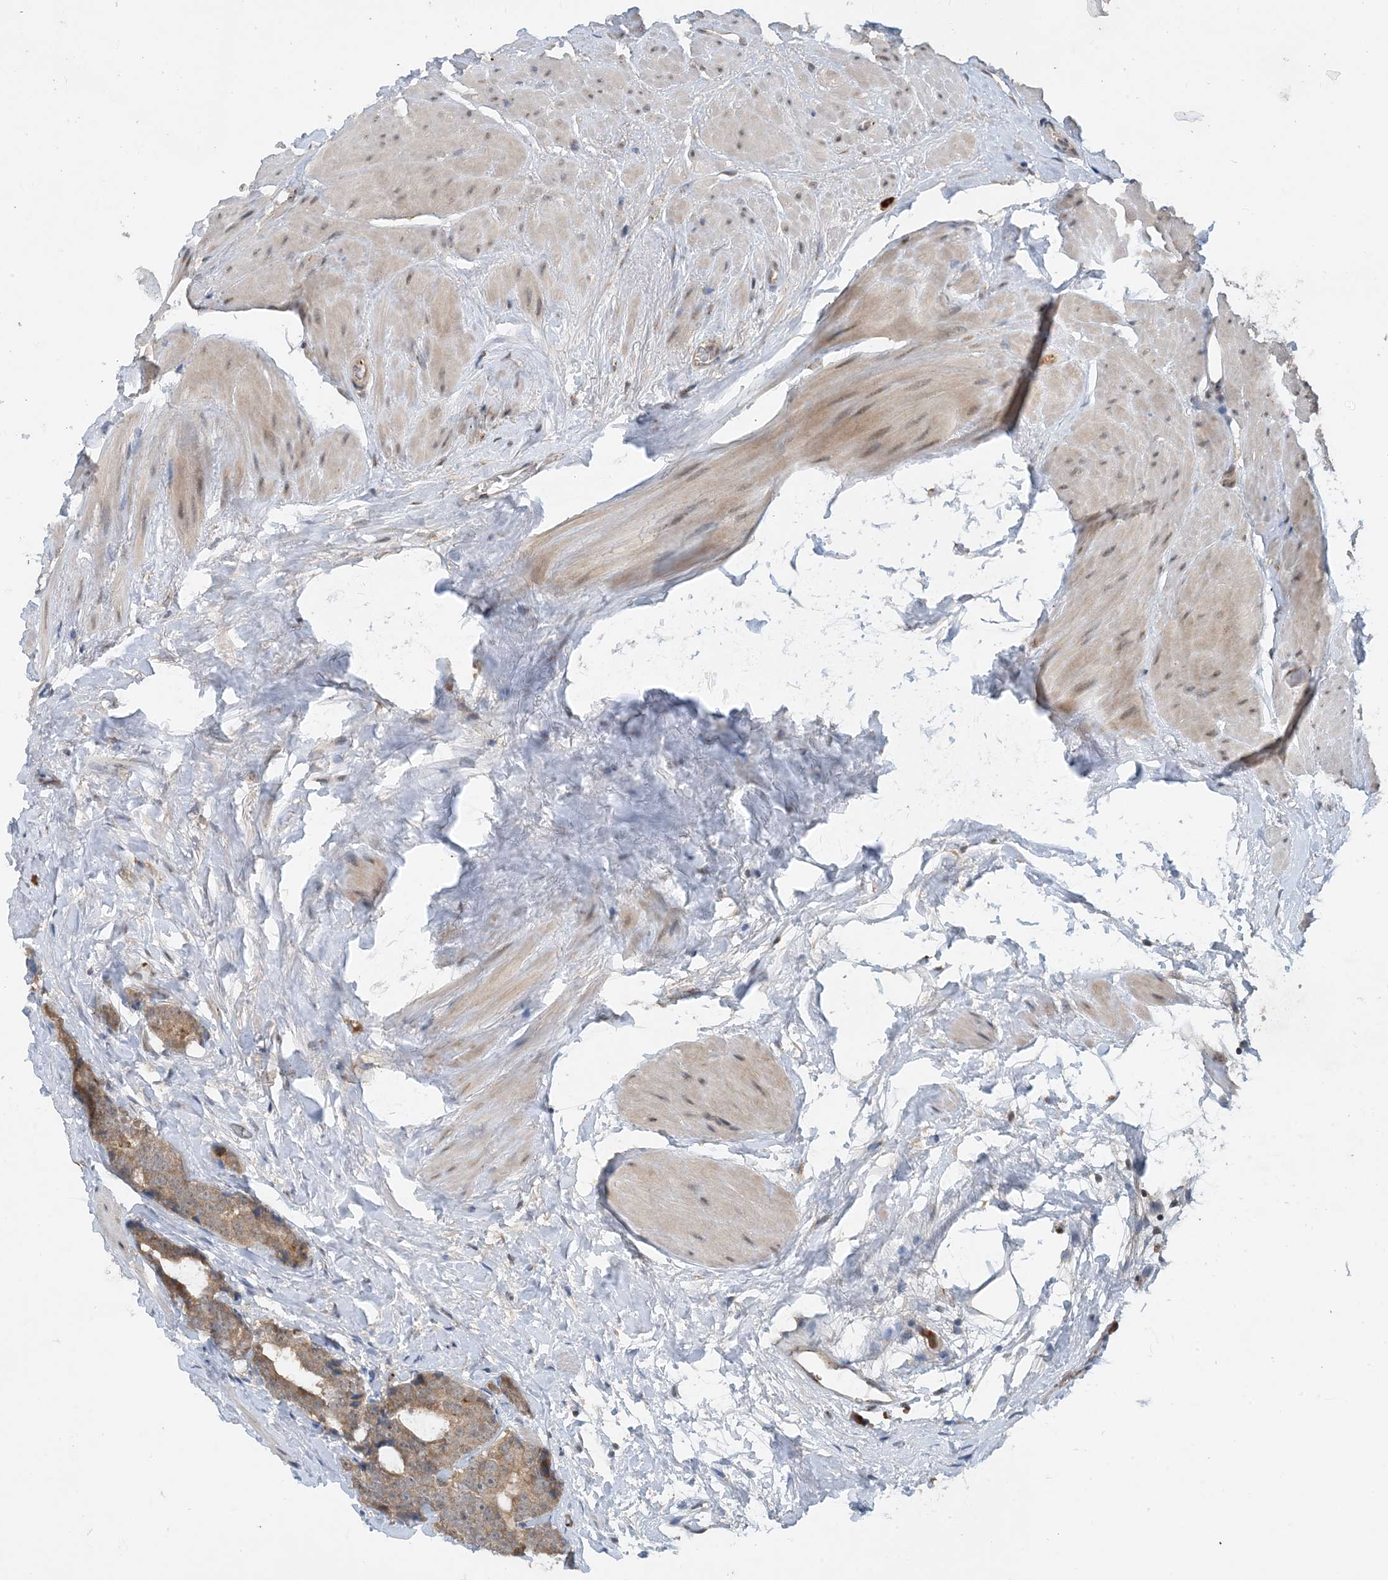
{"staining": {"intensity": "weak", "quantity": ">75%", "location": "cytoplasmic/membranous"}, "tissue": "prostate cancer", "cell_type": "Tumor cells", "image_type": "cancer", "snomed": [{"axis": "morphology", "description": "Adenocarcinoma, High grade"}, {"axis": "topography", "description": "Prostate"}], "caption": "The micrograph demonstrates staining of prostate cancer (adenocarcinoma (high-grade)), revealing weak cytoplasmic/membranous protein staining (brown color) within tumor cells. (Stains: DAB (3,3'-diaminobenzidine) in brown, nuclei in blue, Microscopy: brightfield microscopy at high magnification).", "gene": "TINAG", "patient": {"sex": "male", "age": 56}}